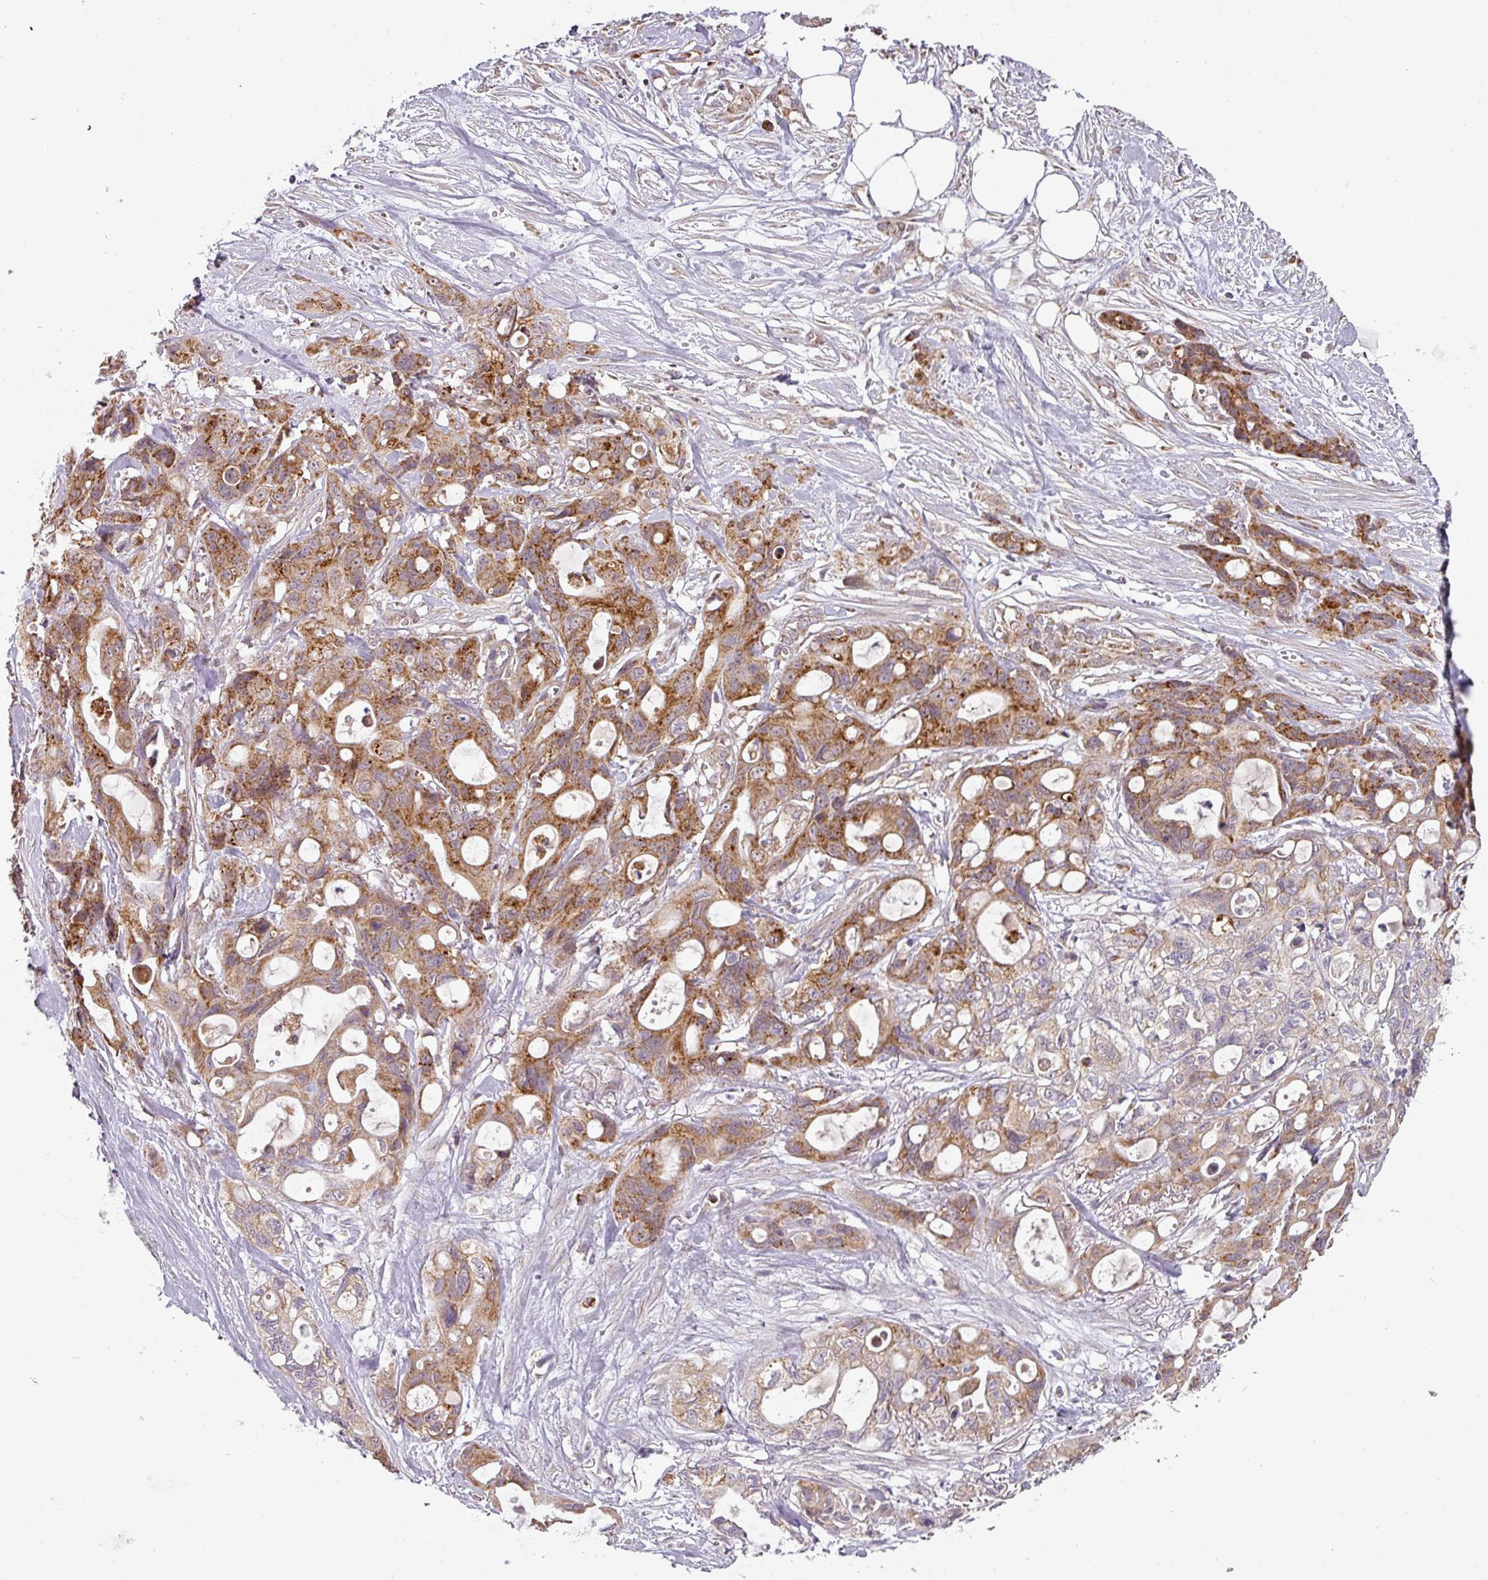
{"staining": {"intensity": "moderate", "quantity": ">75%", "location": "cytoplasmic/membranous"}, "tissue": "ovarian cancer", "cell_type": "Tumor cells", "image_type": "cancer", "snomed": [{"axis": "morphology", "description": "Cystadenocarcinoma, mucinous, NOS"}, {"axis": "topography", "description": "Ovary"}], "caption": "Protein expression analysis of mucinous cystadenocarcinoma (ovarian) displays moderate cytoplasmic/membranous positivity in about >75% of tumor cells.", "gene": "MRPS16", "patient": {"sex": "female", "age": 70}}